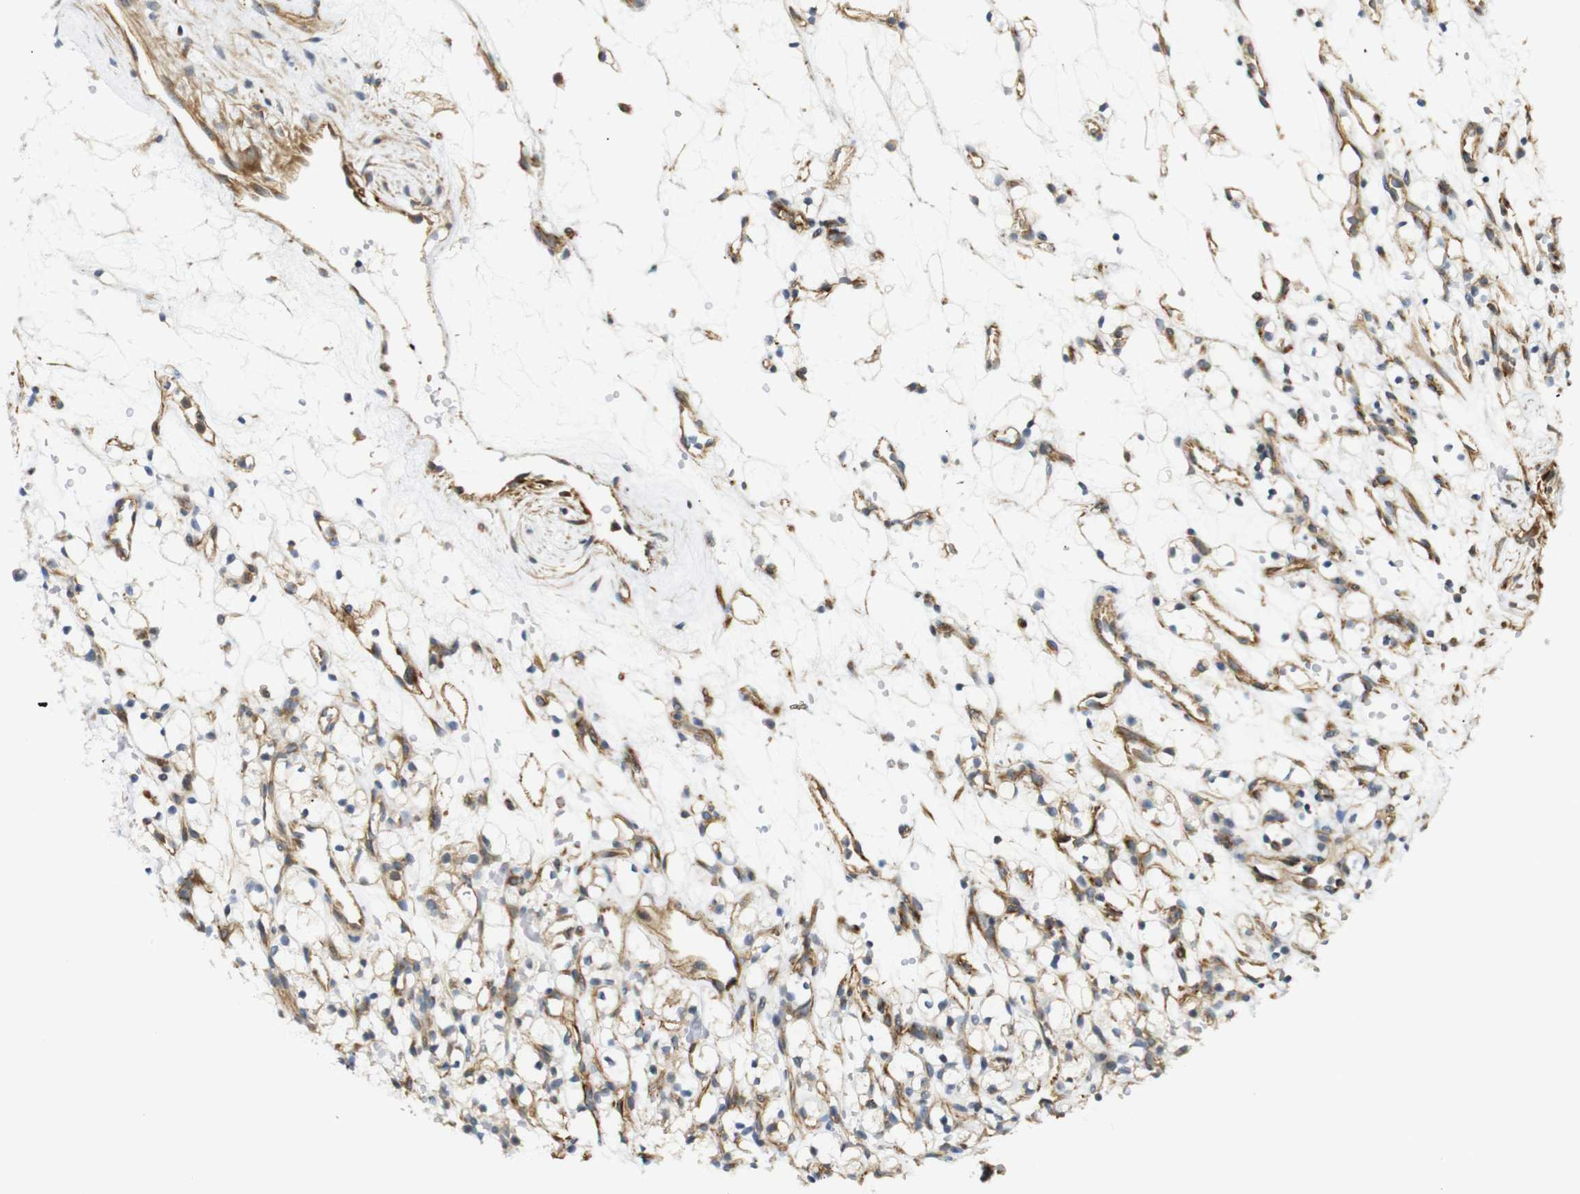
{"staining": {"intensity": "negative", "quantity": "none", "location": "none"}, "tissue": "renal cancer", "cell_type": "Tumor cells", "image_type": "cancer", "snomed": [{"axis": "morphology", "description": "Adenocarcinoma, NOS"}, {"axis": "topography", "description": "Kidney"}], "caption": "IHC histopathology image of human renal cancer (adenocarcinoma) stained for a protein (brown), which exhibits no staining in tumor cells.", "gene": "RPTOR", "patient": {"sex": "female", "age": 60}}